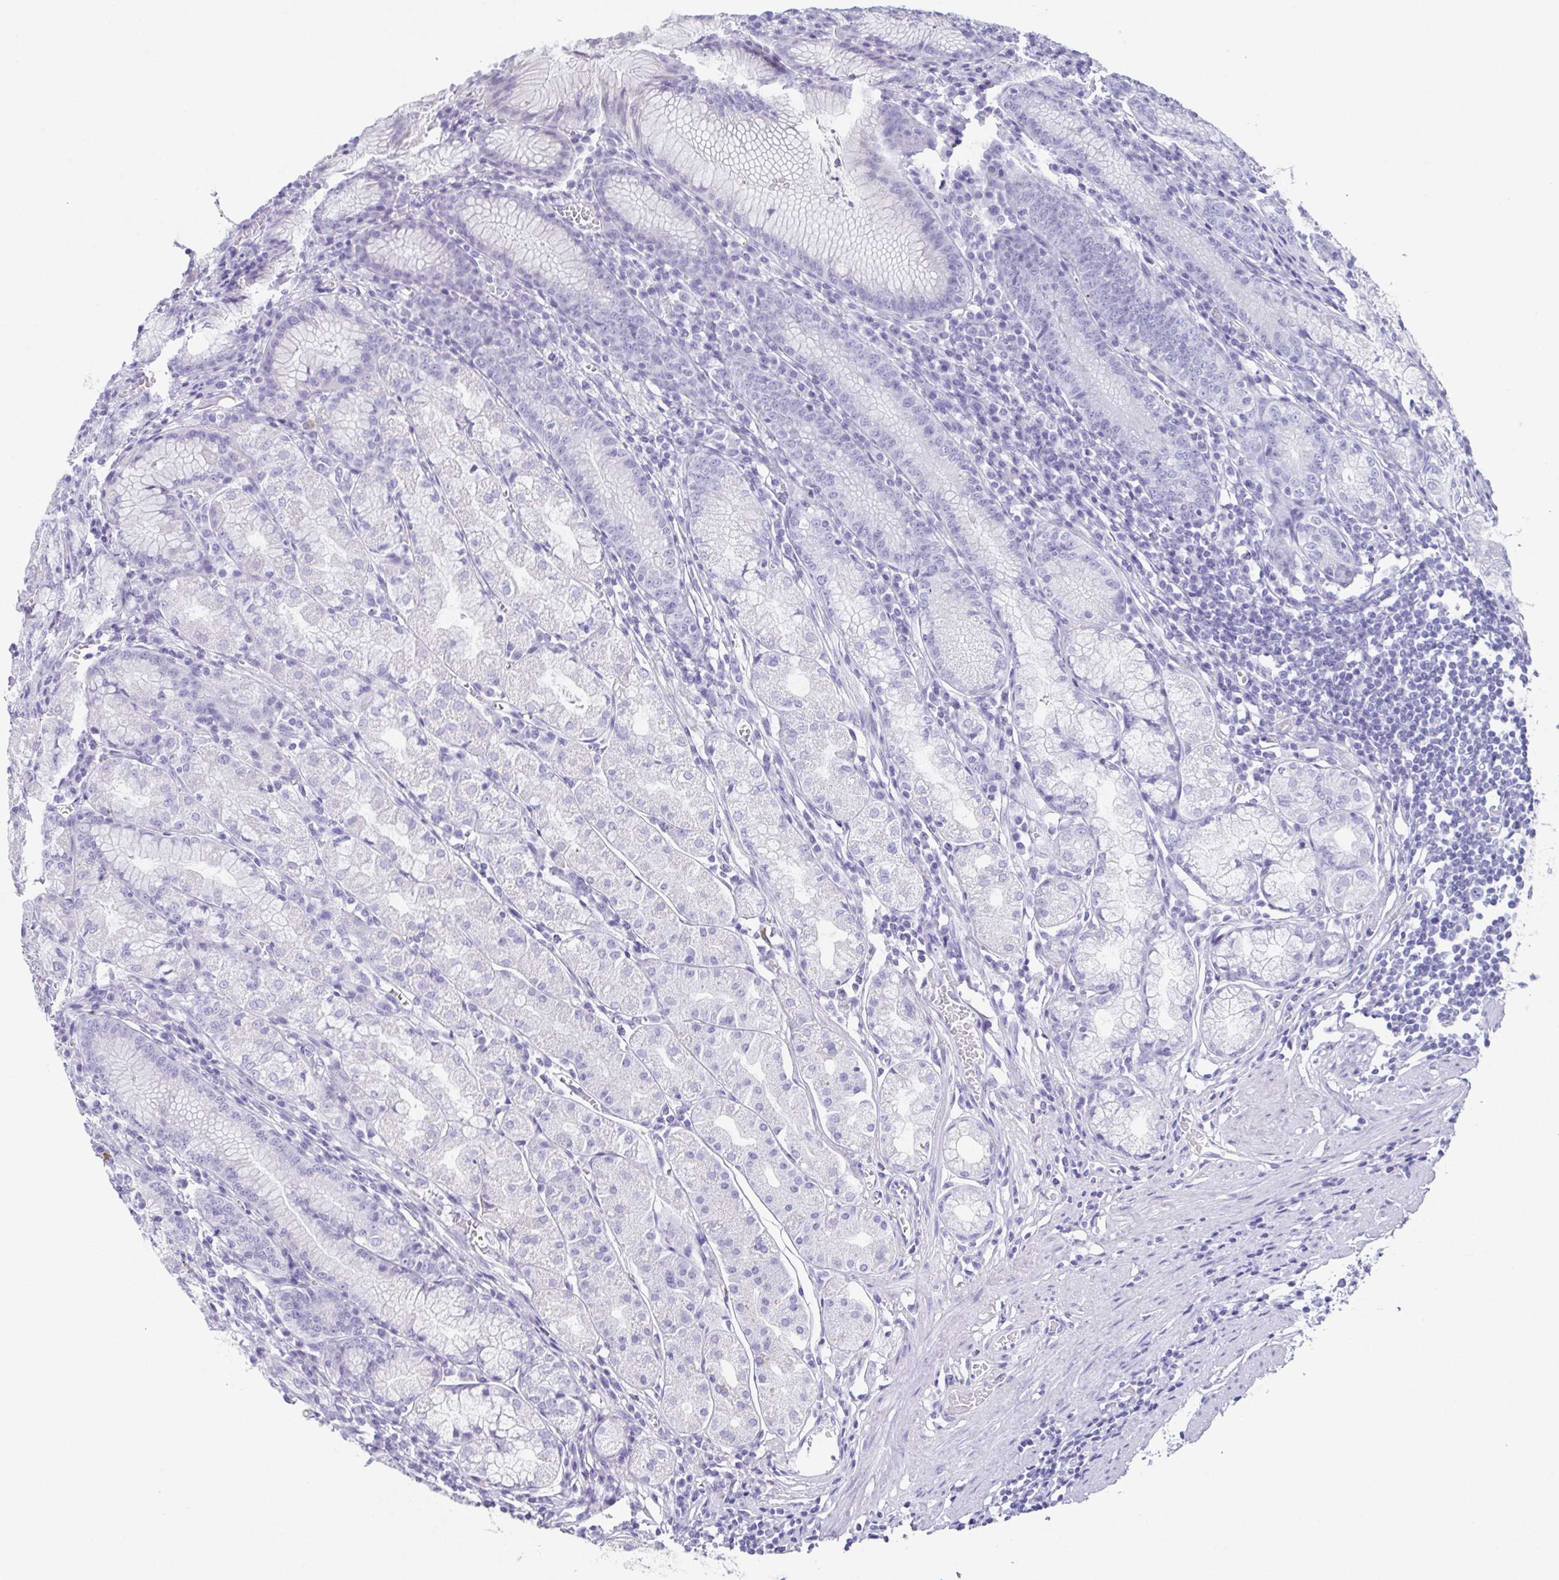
{"staining": {"intensity": "negative", "quantity": "none", "location": "none"}, "tissue": "stomach", "cell_type": "Glandular cells", "image_type": "normal", "snomed": [{"axis": "morphology", "description": "Normal tissue, NOS"}, {"axis": "topography", "description": "Stomach"}], "caption": "Immunohistochemical staining of benign stomach demonstrates no significant expression in glandular cells.", "gene": "TEX19", "patient": {"sex": "male", "age": 55}}